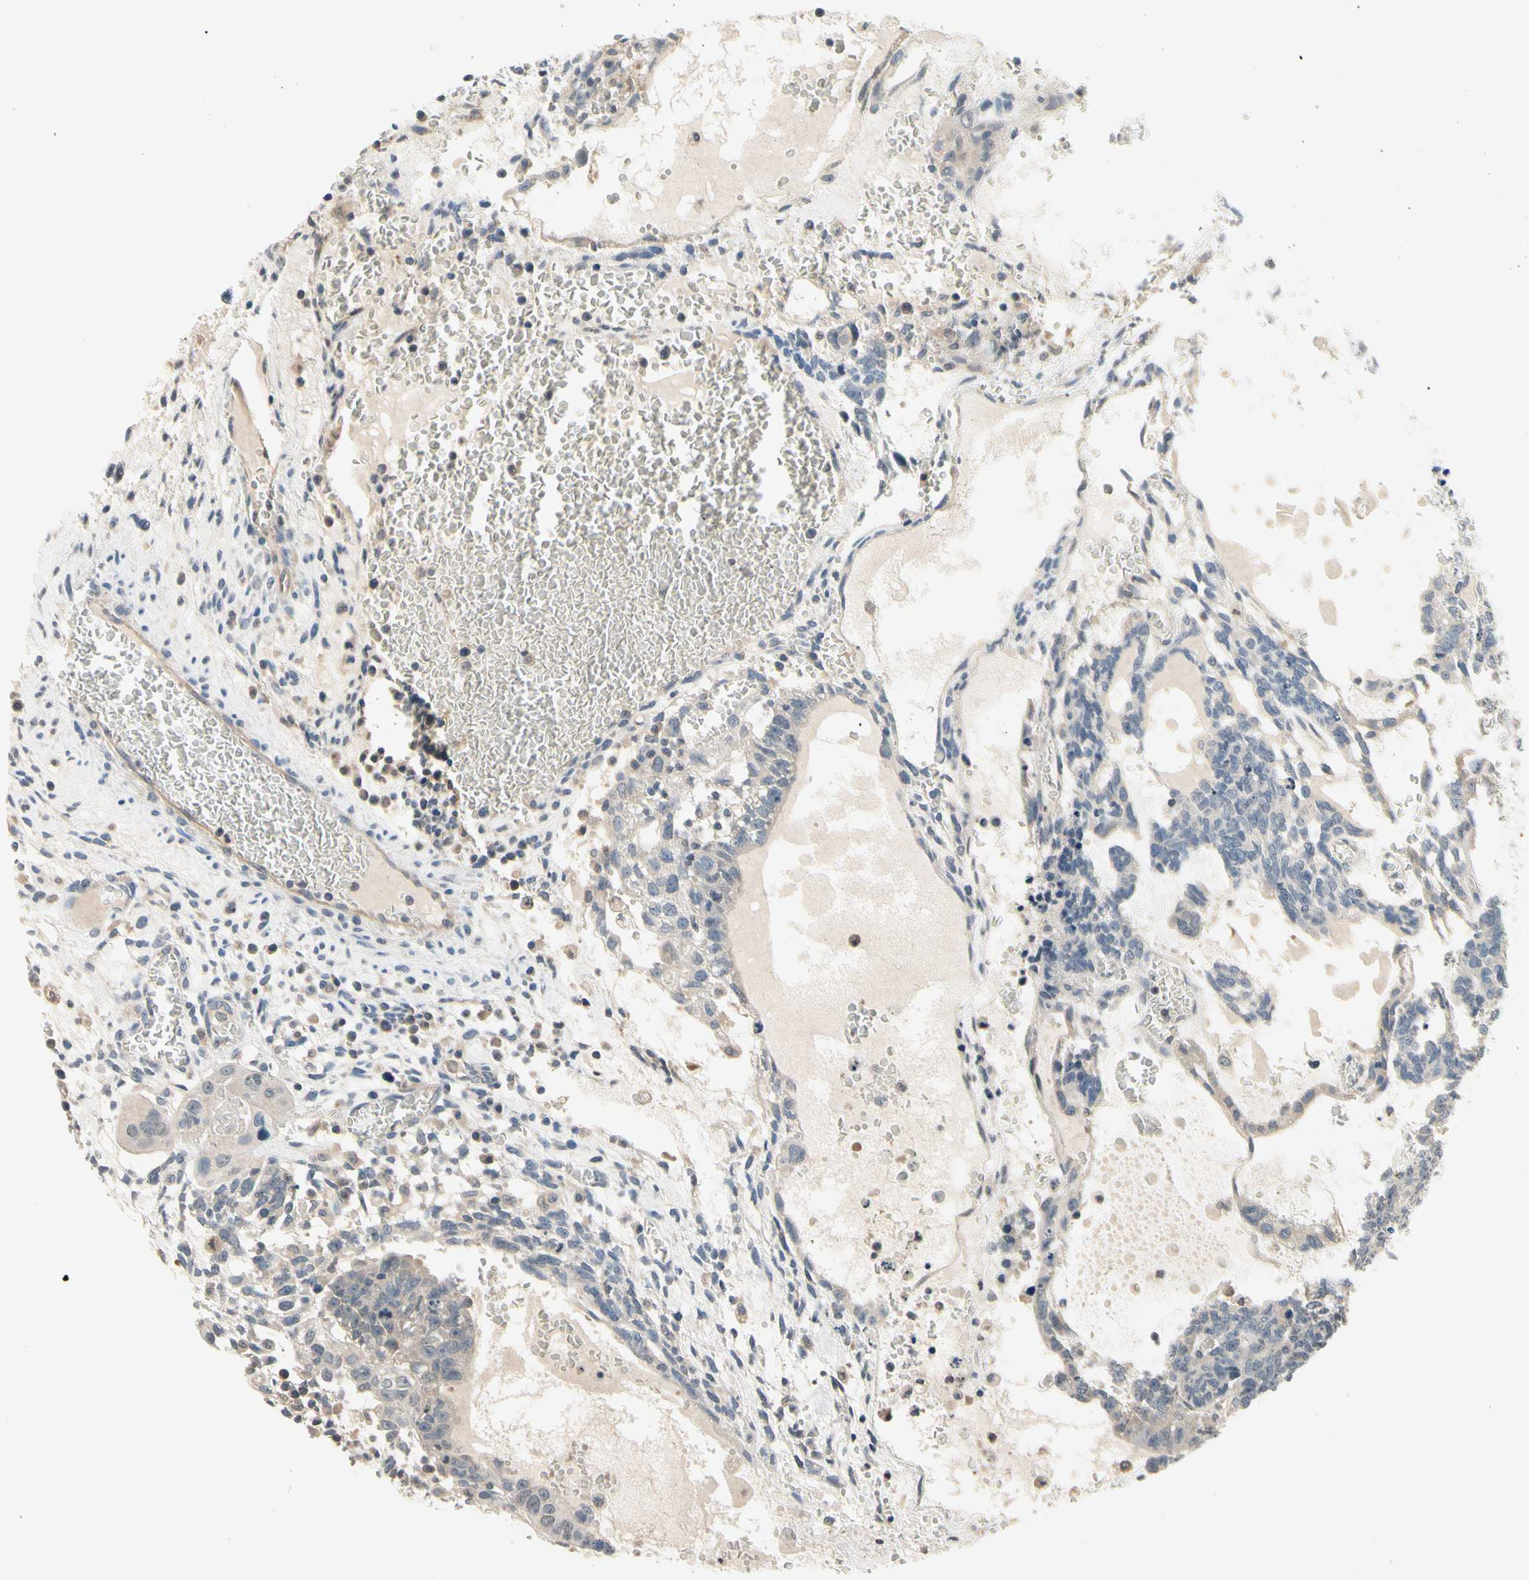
{"staining": {"intensity": "weak", "quantity": ">75%", "location": "cytoplasmic/membranous"}, "tissue": "testis cancer", "cell_type": "Tumor cells", "image_type": "cancer", "snomed": [{"axis": "morphology", "description": "Seminoma, NOS"}, {"axis": "morphology", "description": "Carcinoma, Embryonal, NOS"}, {"axis": "topography", "description": "Testis"}], "caption": "Human embryonal carcinoma (testis) stained with a brown dye shows weak cytoplasmic/membranous positive positivity in approximately >75% of tumor cells.", "gene": "GCLC", "patient": {"sex": "male", "age": 52}}